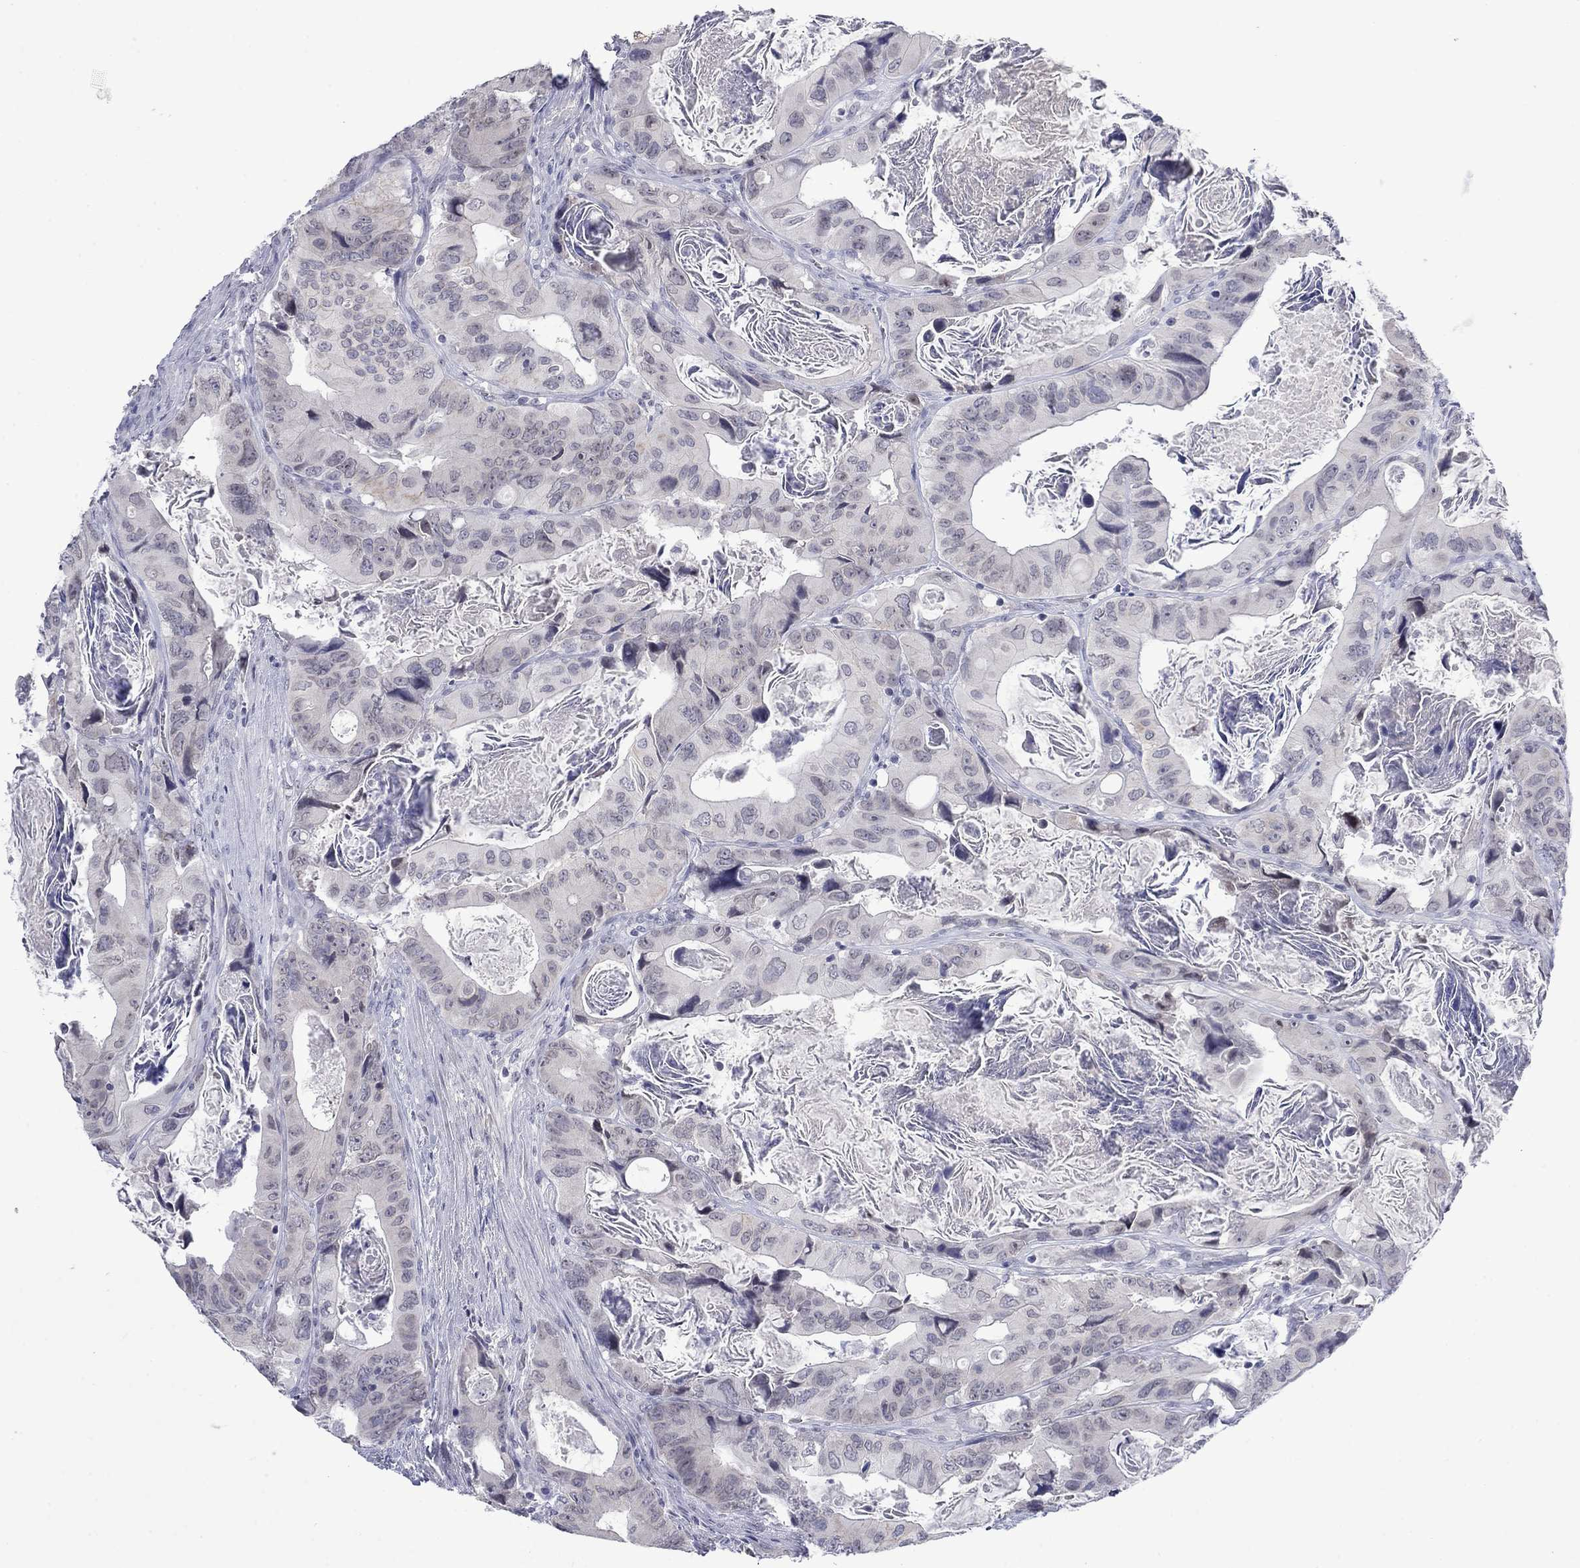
{"staining": {"intensity": "negative", "quantity": "none", "location": "none"}, "tissue": "colorectal cancer", "cell_type": "Tumor cells", "image_type": "cancer", "snomed": [{"axis": "morphology", "description": "Adenocarcinoma, NOS"}, {"axis": "topography", "description": "Rectum"}], "caption": "This is an immunohistochemistry histopathology image of colorectal adenocarcinoma. There is no expression in tumor cells.", "gene": "NSMF", "patient": {"sex": "male", "age": 64}}